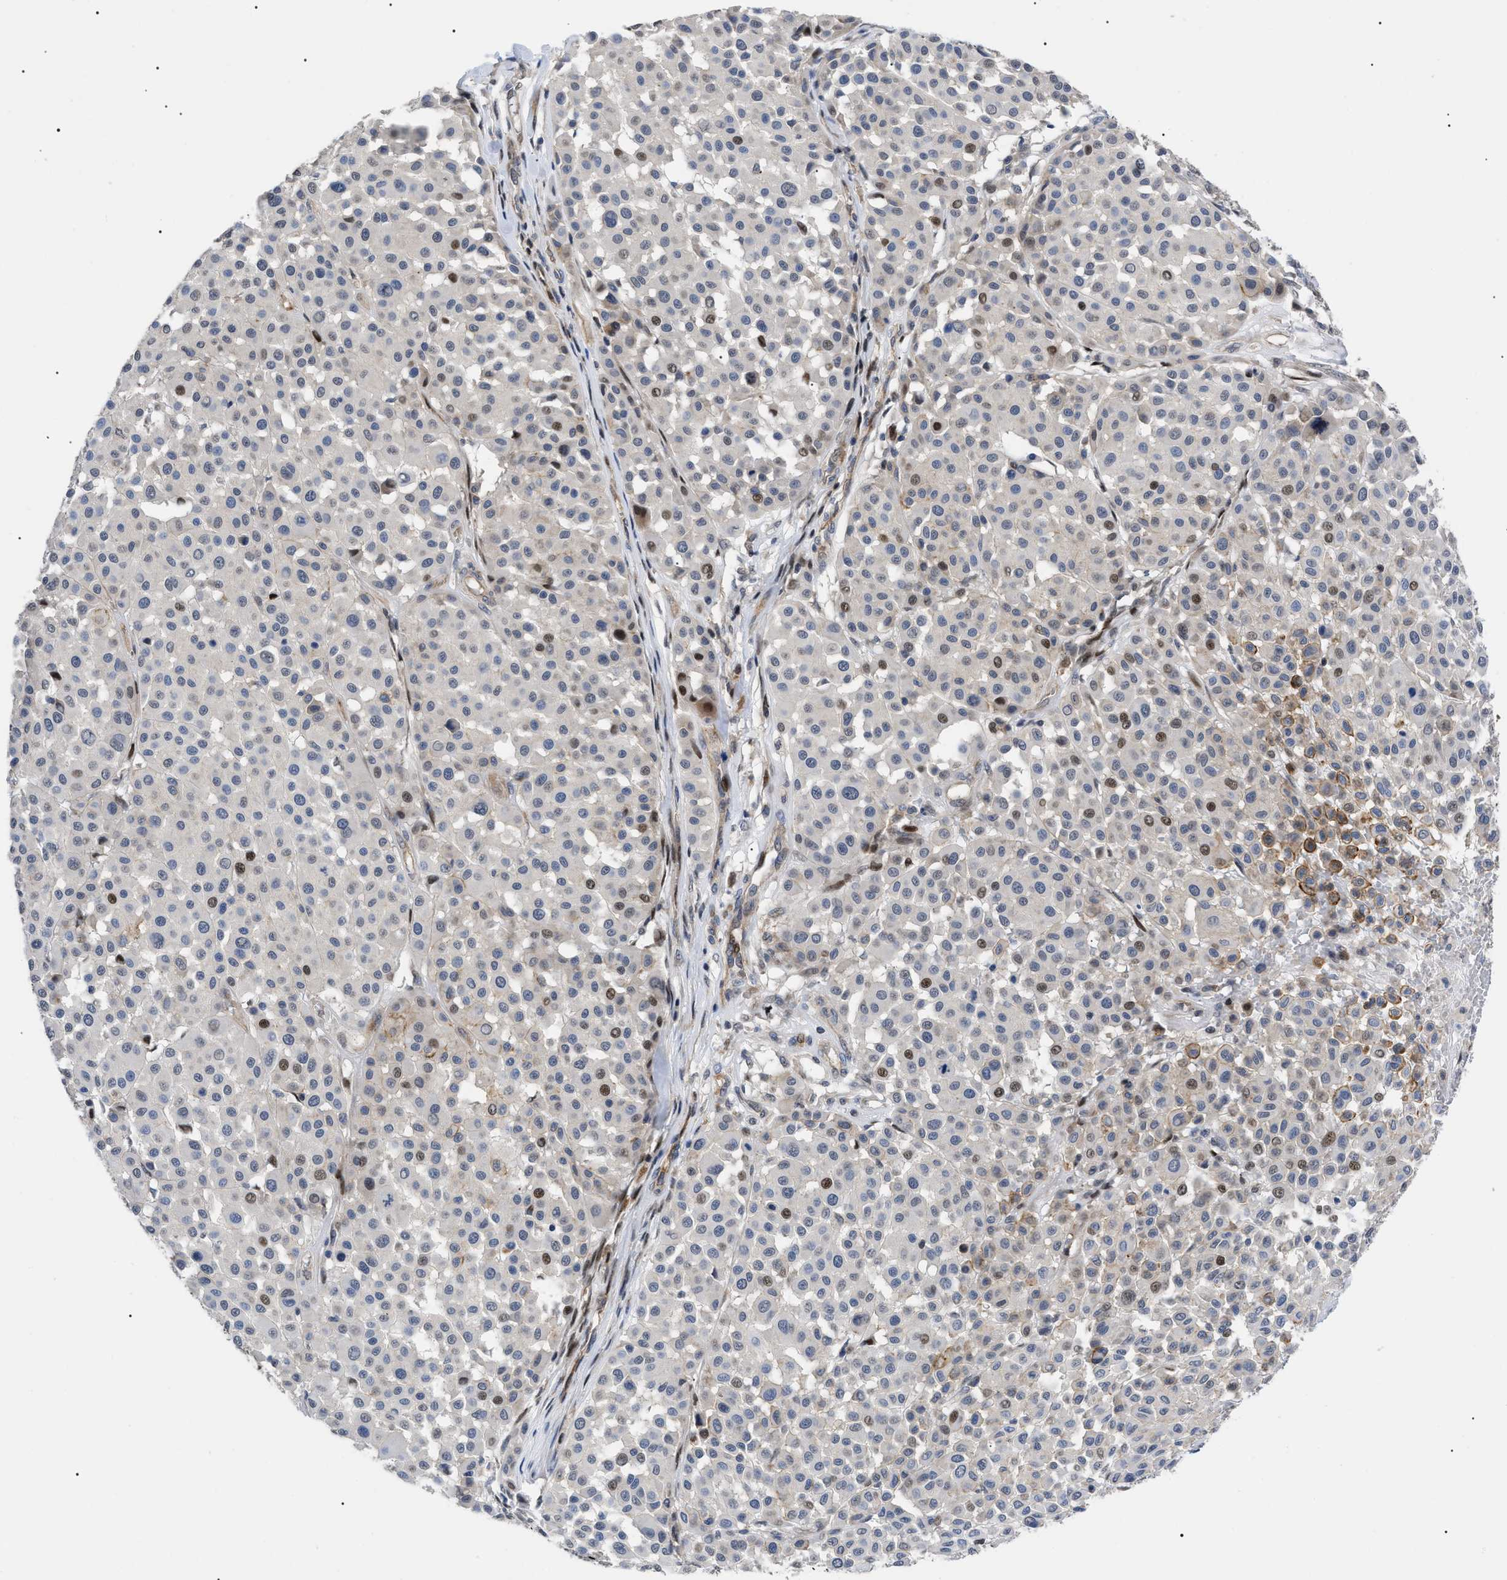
{"staining": {"intensity": "moderate", "quantity": "<25%", "location": "nuclear"}, "tissue": "melanoma", "cell_type": "Tumor cells", "image_type": "cancer", "snomed": [{"axis": "morphology", "description": "Malignant melanoma, Metastatic site"}, {"axis": "topography", "description": "Soft tissue"}], "caption": "Protein analysis of malignant melanoma (metastatic site) tissue demonstrates moderate nuclear staining in approximately <25% of tumor cells. Nuclei are stained in blue.", "gene": "SFXN5", "patient": {"sex": "male", "age": 41}}